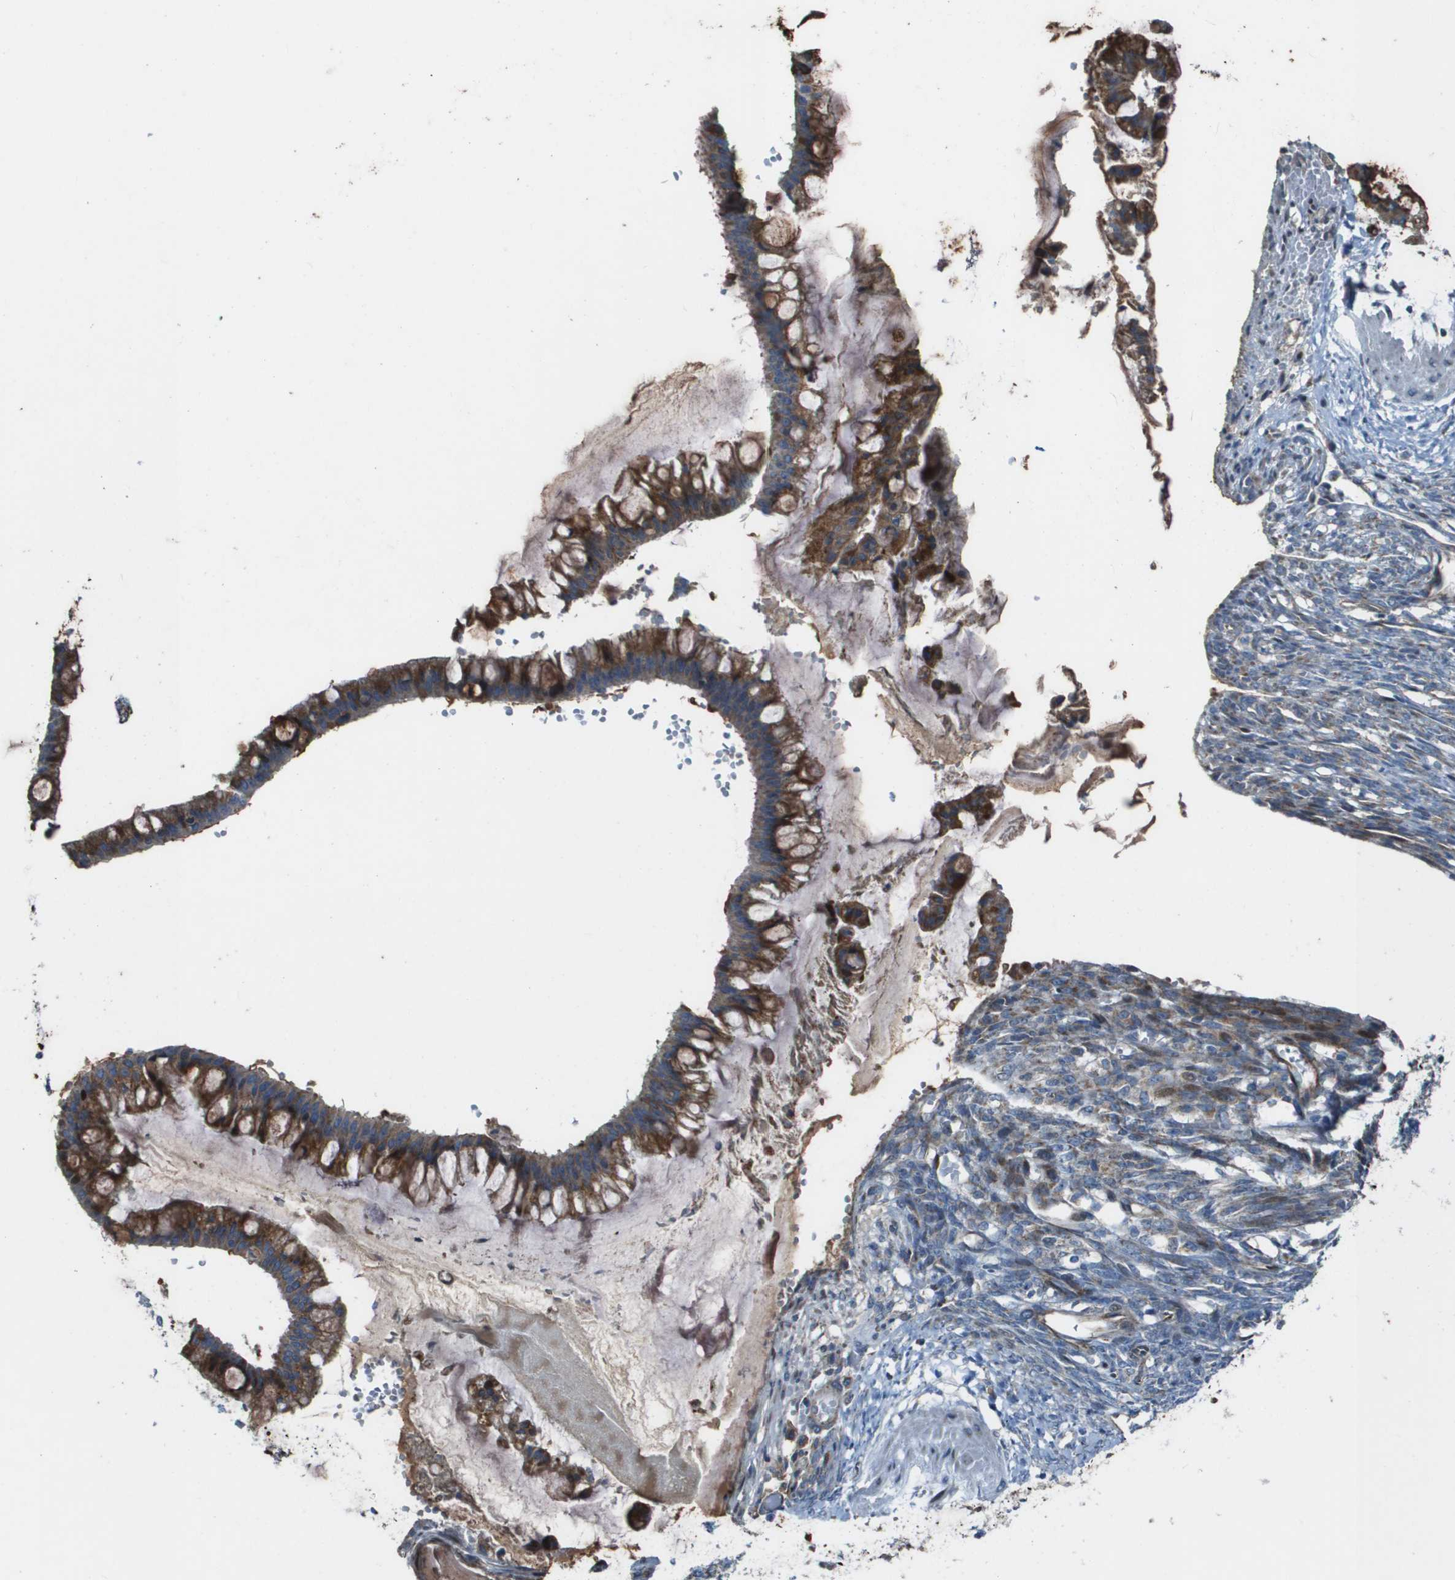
{"staining": {"intensity": "strong", "quantity": ">75%", "location": "cytoplasmic/membranous"}, "tissue": "ovarian cancer", "cell_type": "Tumor cells", "image_type": "cancer", "snomed": [{"axis": "morphology", "description": "Cystadenocarcinoma, mucinous, NOS"}, {"axis": "topography", "description": "Ovary"}], "caption": "This is an image of immunohistochemistry staining of ovarian cancer (mucinous cystadenocarcinoma), which shows strong staining in the cytoplasmic/membranous of tumor cells.", "gene": "MGAT3", "patient": {"sex": "female", "age": 73}}